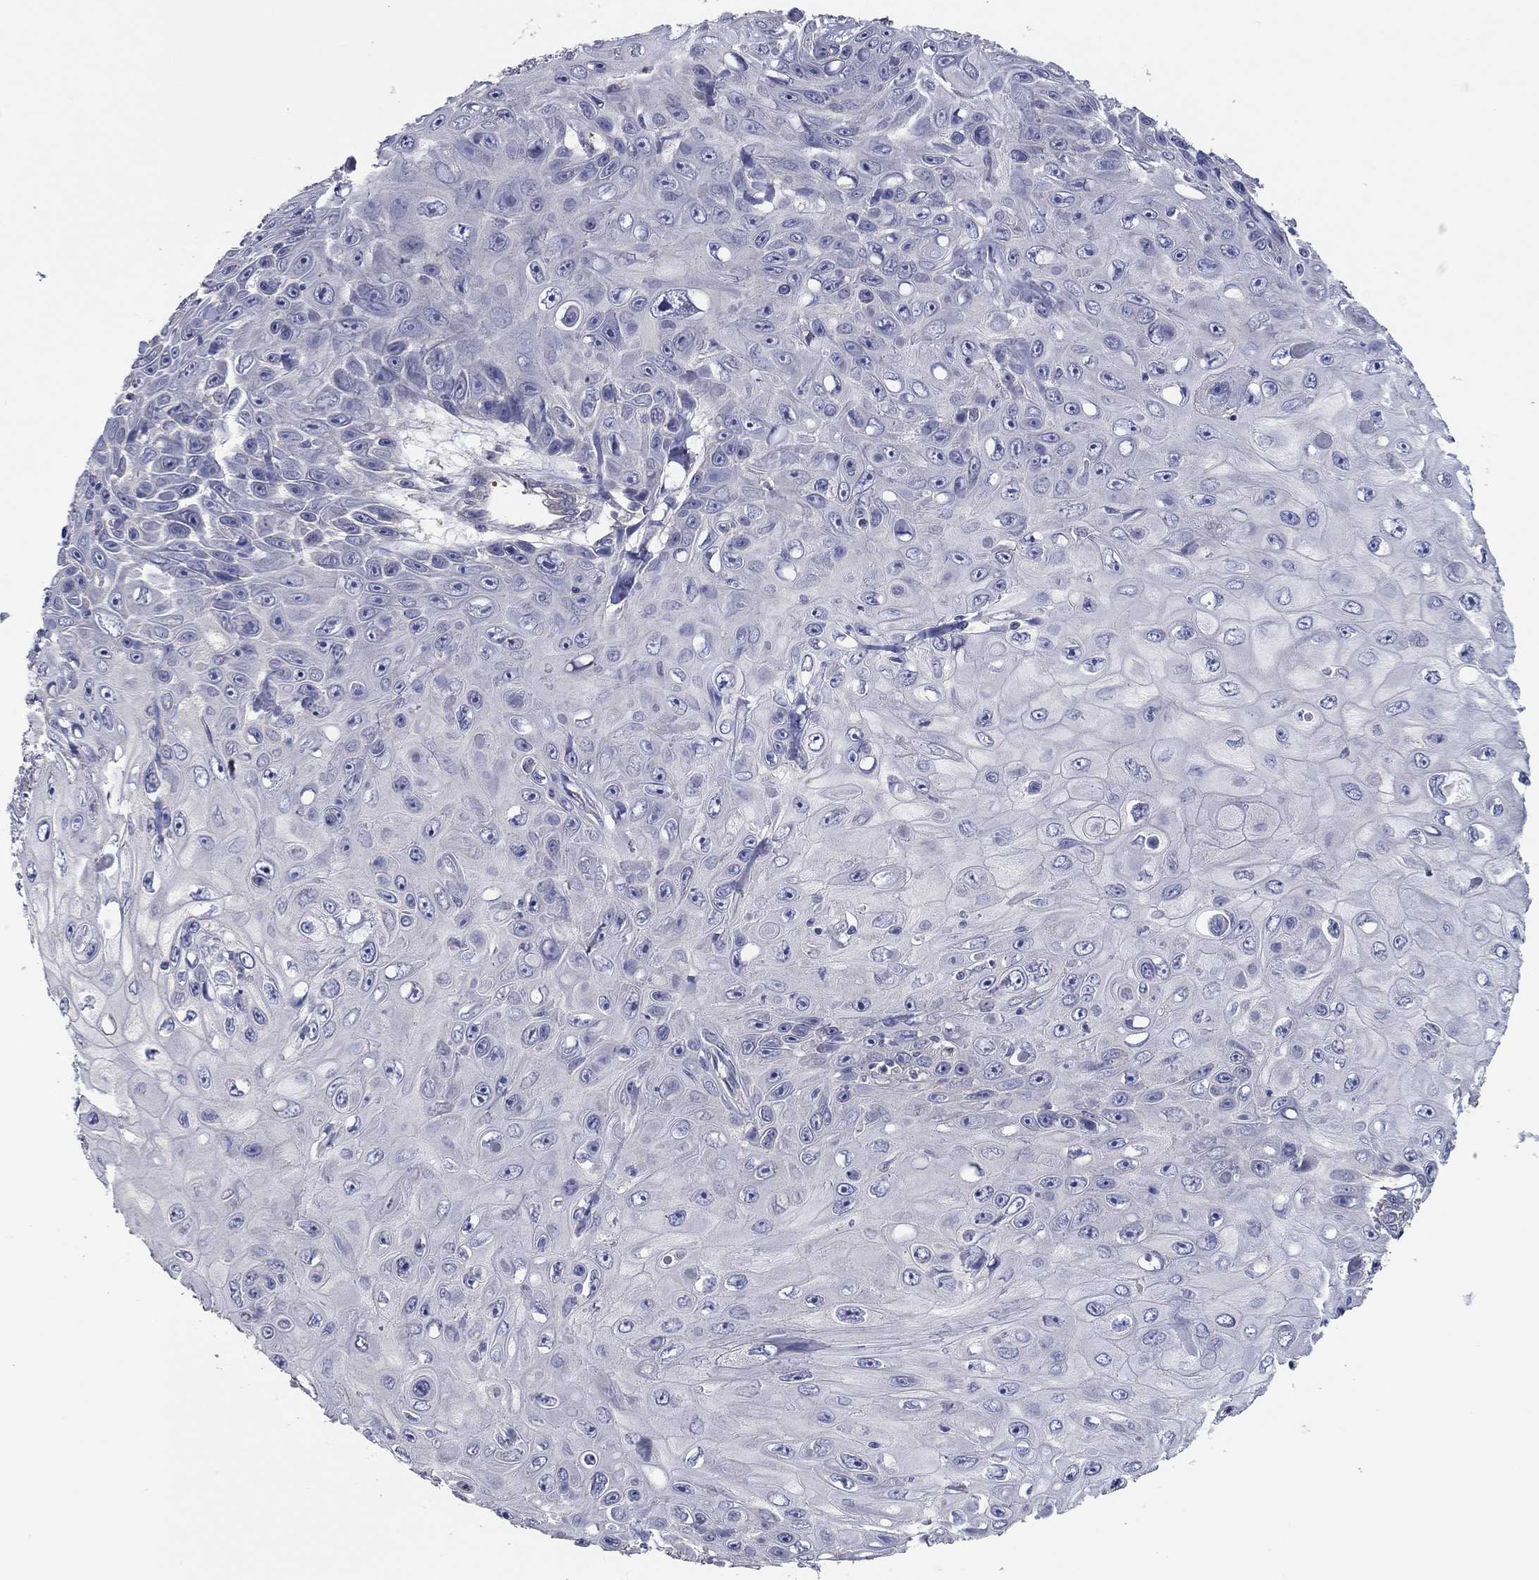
{"staining": {"intensity": "negative", "quantity": "none", "location": "none"}, "tissue": "skin cancer", "cell_type": "Tumor cells", "image_type": "cancer", "snomed": [{"axis": "morphology", "description": "Squamous cell carcinoma, NOS"}, {"axis": "topography", "description": "Skin"}], "caption": "Image shows no significant protein expression in tumor cells of squamous cell carcinoma (skin).", "gene": "DOCK3", "patient": {"sex": "male", "age": 82}}